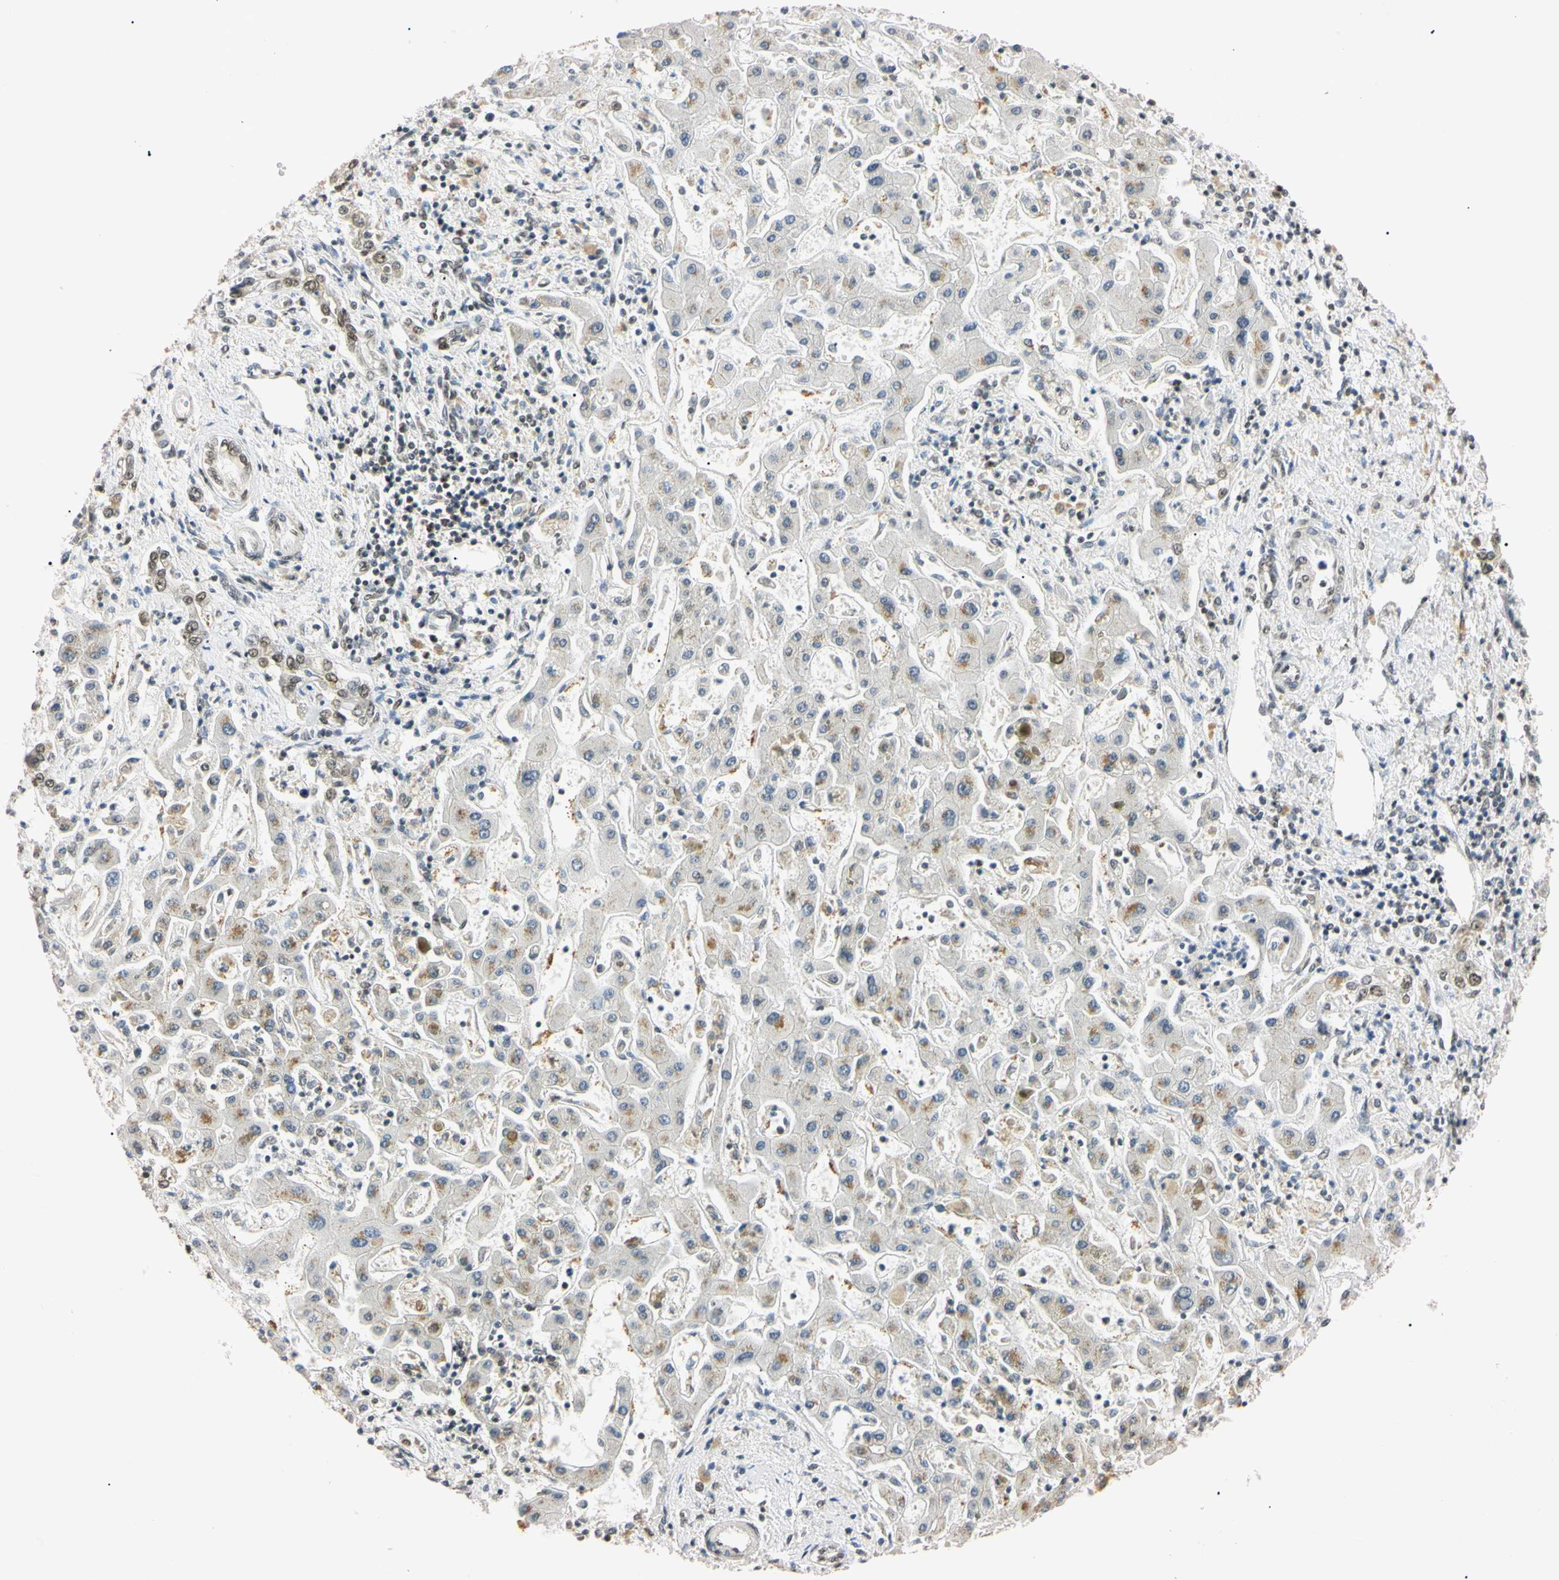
{"staining": {"intensity": "moderate", "quantity": ">75%", "location": "nuclear"}, "tissue": "liver cancer", "cell_type": "Tumor cells", "image_type": "cancer", "snomed": [{"axis": "morphology", "description": "Cholangiocarcinoma"}, {"axis": "topography", "description": "Liver"}], "caption": "Moderate nuclear positivity is appreciated in about >75% of tumor cells in liver cancer (cholangiocarcinoma).", "gene": "SMARCA5", "patient": {"sex": "male", "age": 50}}